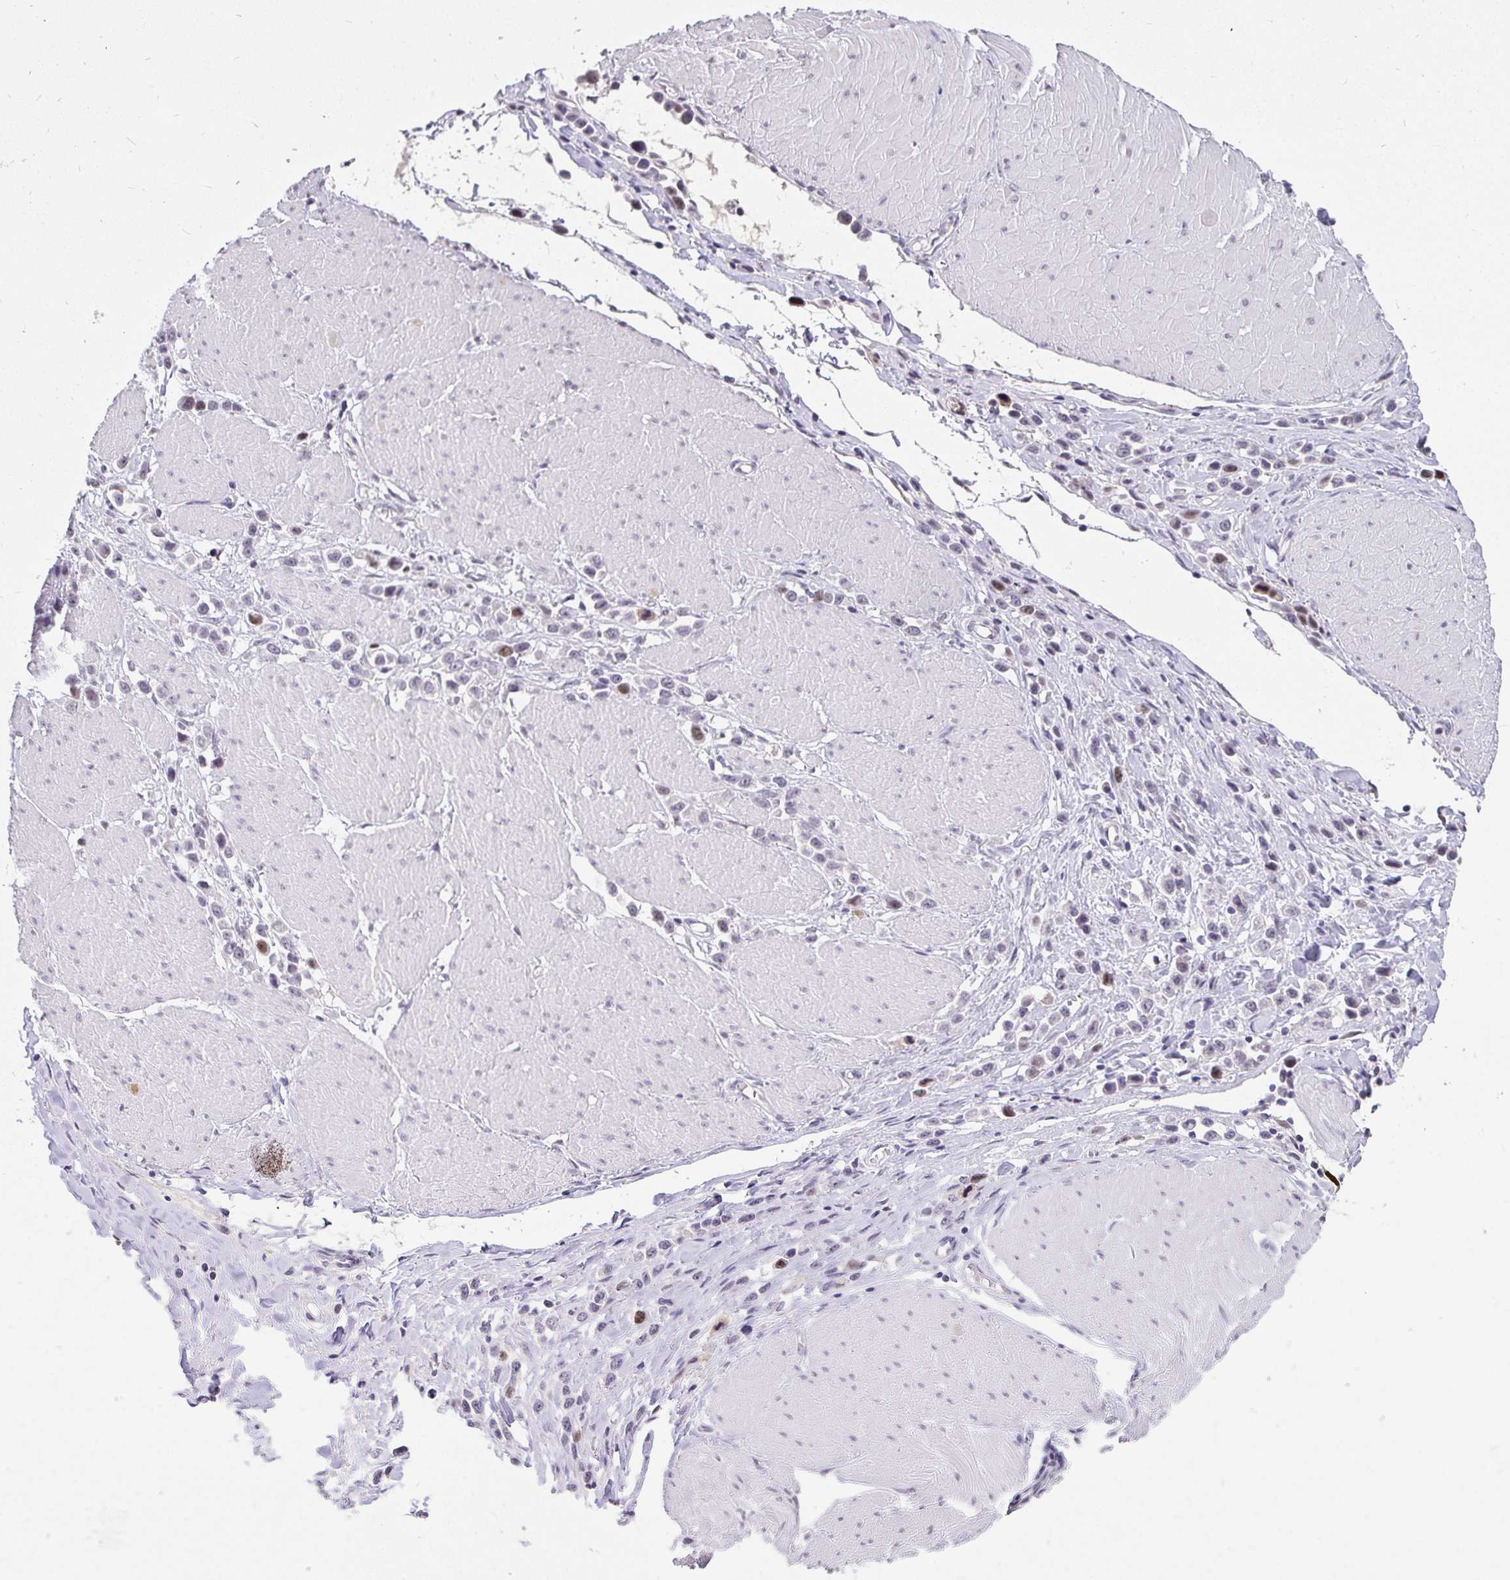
{"staining": {"intensity": "moderate", "quantity": "<25%", "location": "nuclear"}, "tissue": "stomach cancer", "cell_type": "Tumor cells", "image_type": "cancer", "snomed": [{"axis": "morphology", "description": "Adenocarcinoma, NOS"}, {"axis": "topography", "description": "Stomach"}], "caption": "IHC (DAB (3,3'-diaminobenzidine)) staining of human stomach cancer reveals moderate nuclear protein positivity in approximately <25% of tumor cells.", "gene": "ANLN", "patient": {"sex": "male", "age": 47}}